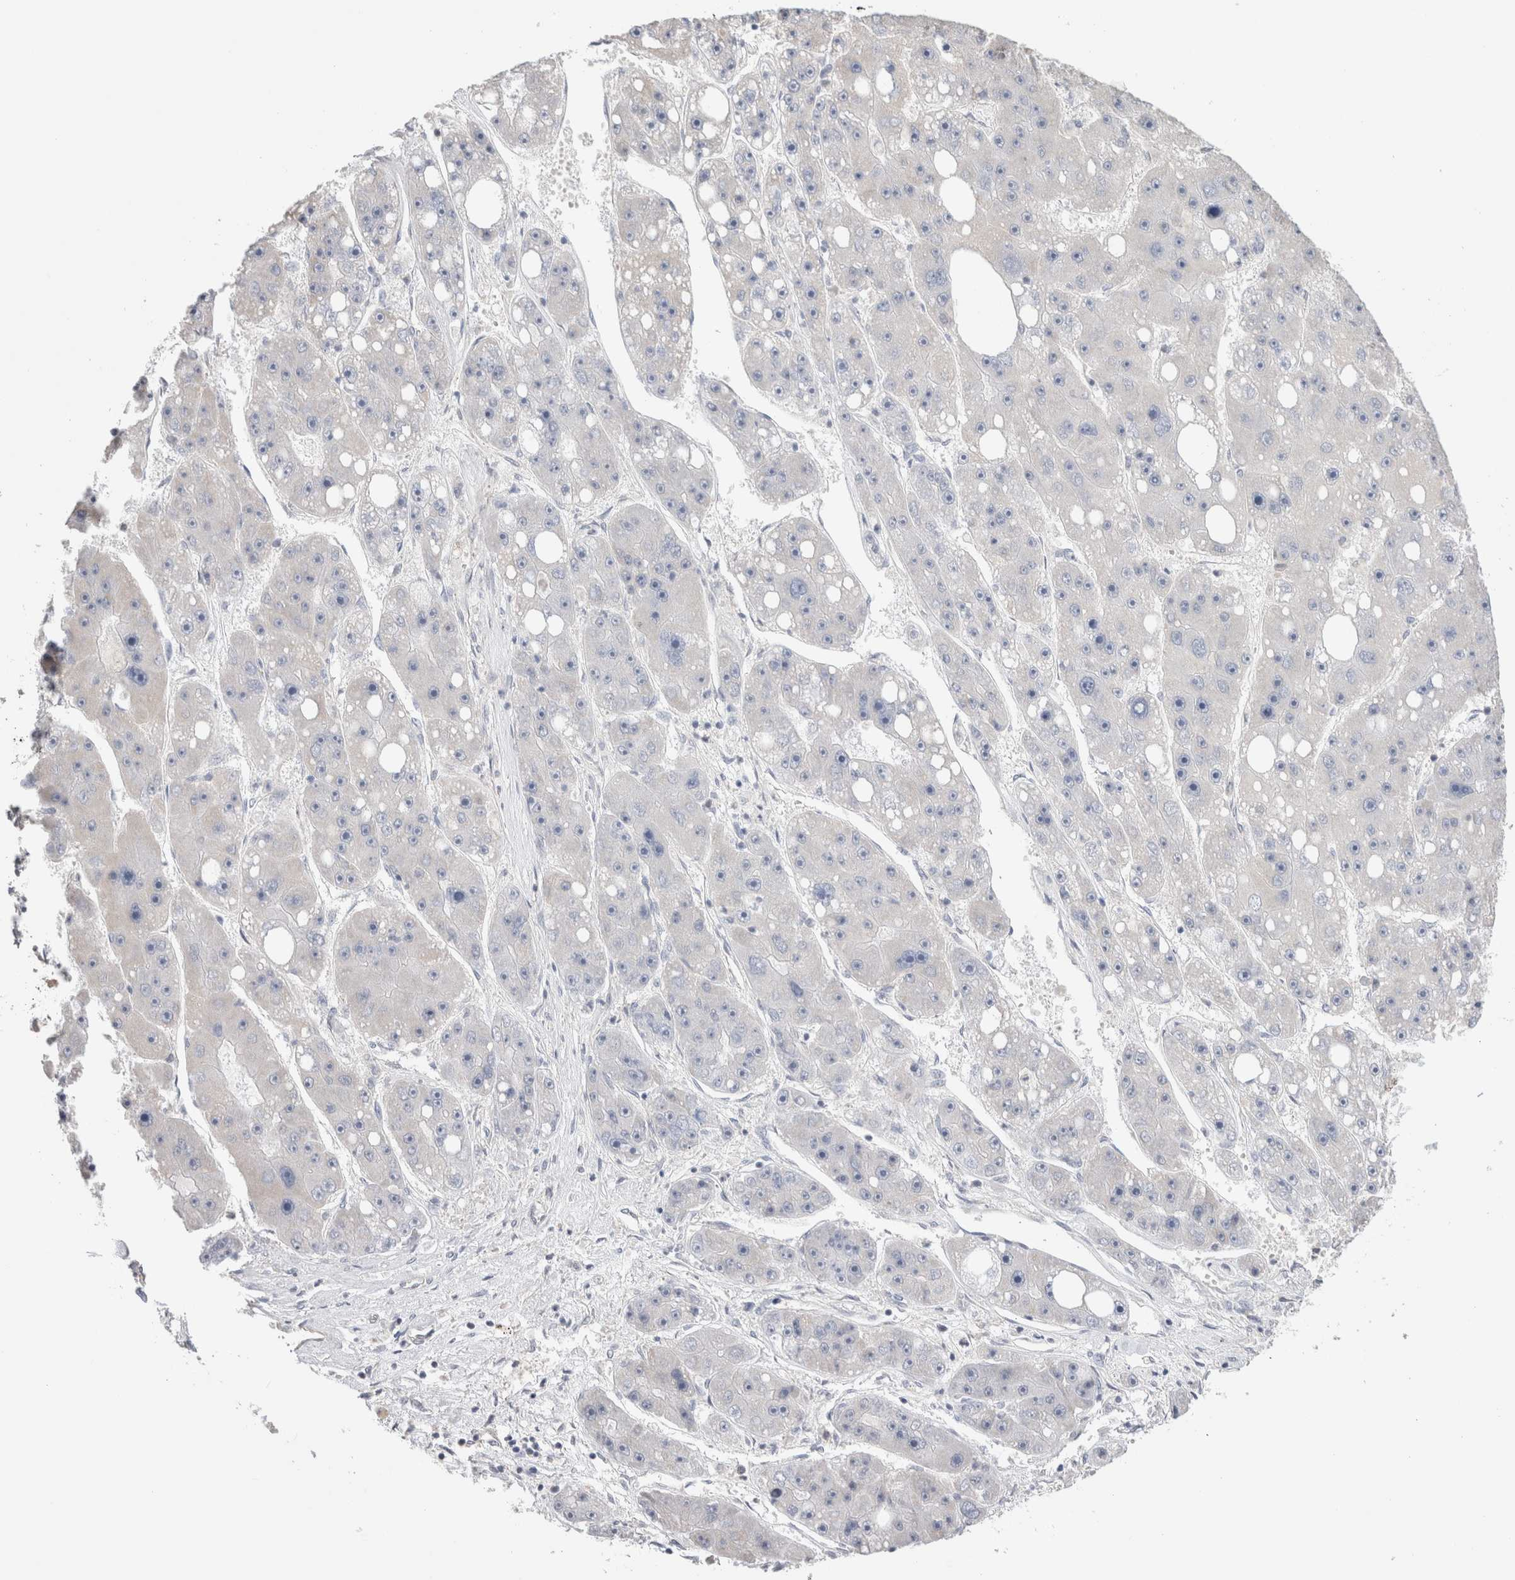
{"staining": {"intensity": "negative", "quantity": "none", "location": "none"}, "tissue": "liver cancer", "cell_type": "Tumor cells", "image_type": "cancer", "snomed": [{"axis": "morphology", "description": "Carcinoma, Hepatocellular, NOS"}, {"axis": "topography", "description": "Liver"}], "caption": "DAB immunohistochemical staining of liver cancer (hepatocellular carcinoma) demonstrates no significant expression in tumor cells. Brightfield microscopy of IHC stained with DAB (brown) and hematoxylin (blue), captured at high magnification.", "gene": "DMD", "patient": {"sex": "female", "age": 61}}